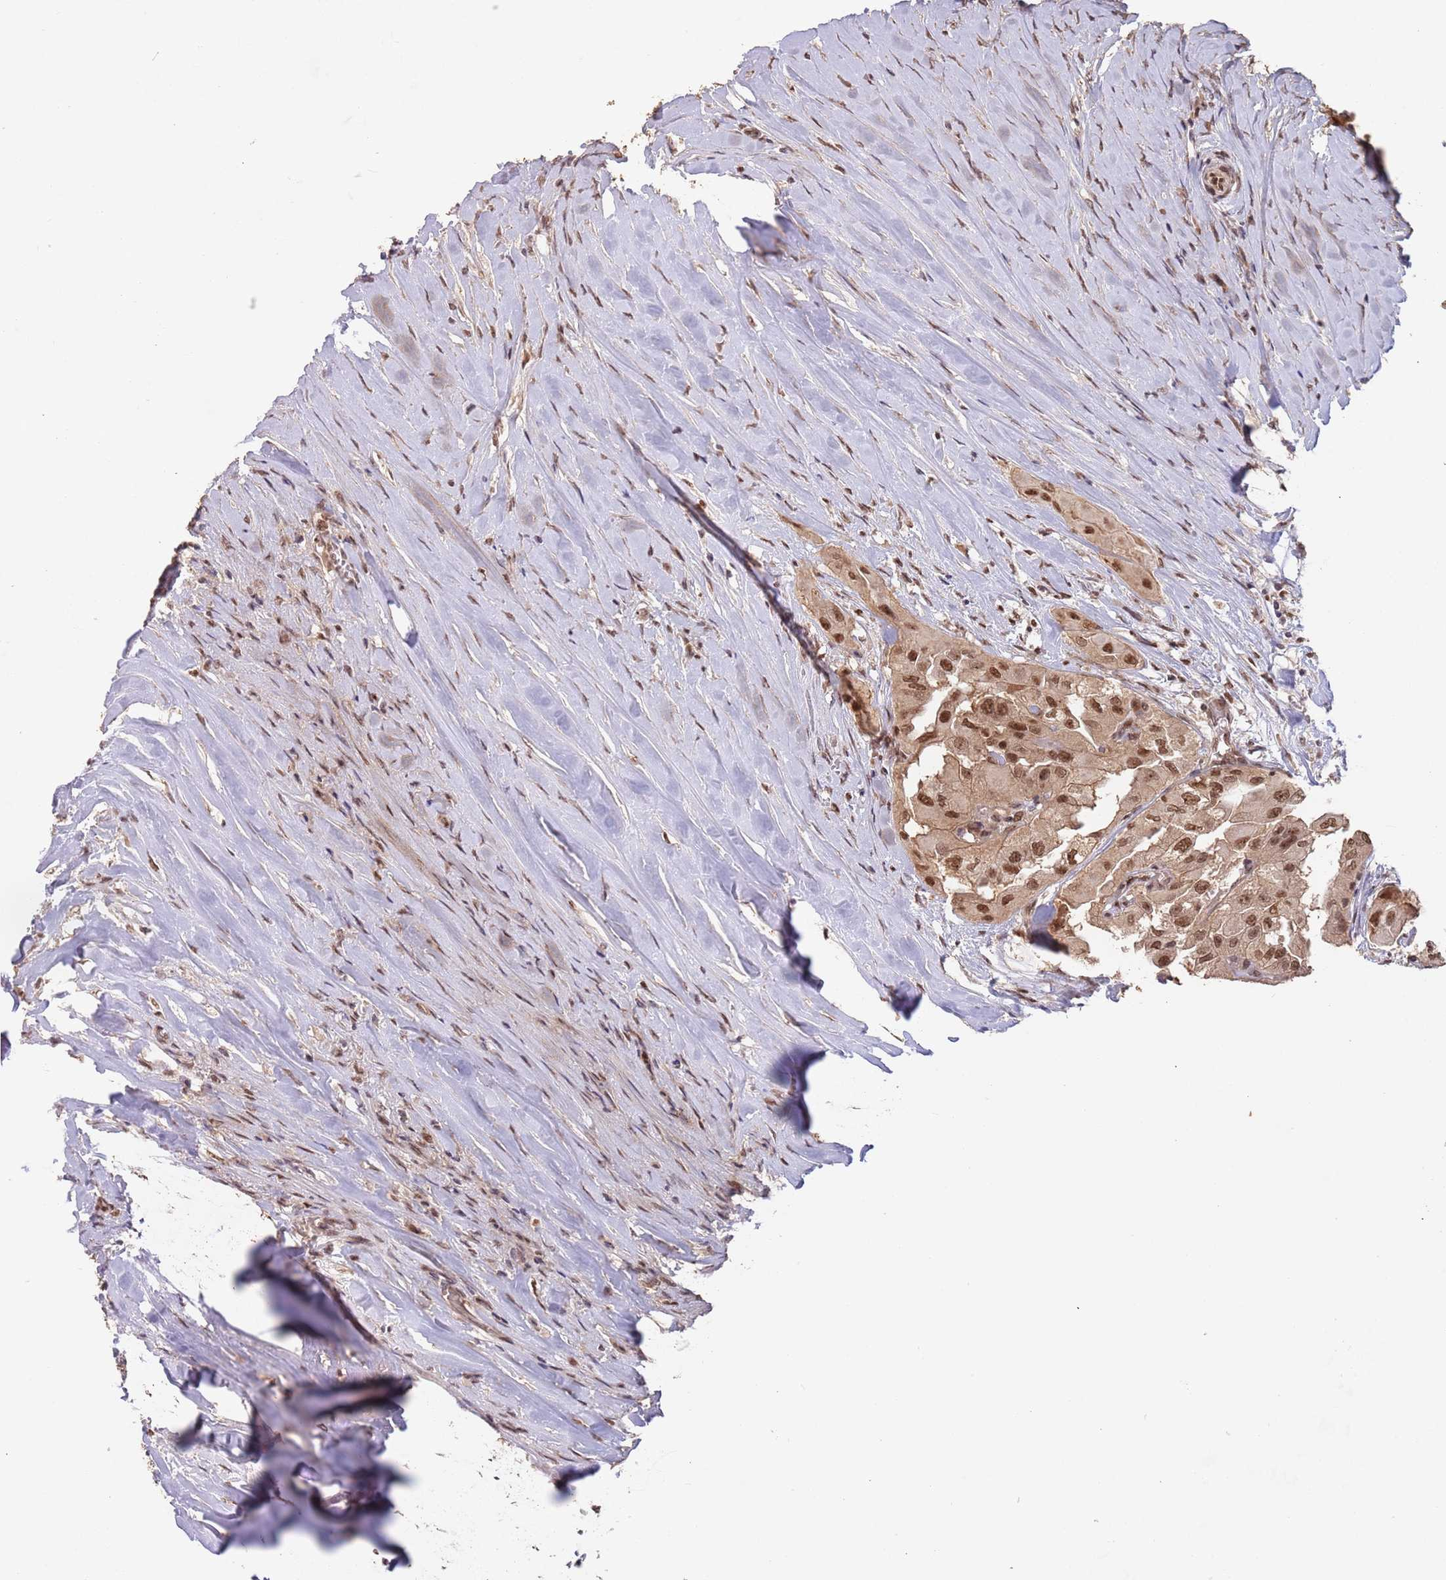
{"staining": {"intensity": "moderate", "quantity": ">75%", "location": "cytoplasmic/membranous,nuclear"}, "tissue": "thyroid cancer", "cell_type": "Tumor cells", "image_type": "cancer", "snomed": [{"axis": "morphology", "description": "Papillary adenocarcinoma, NOS"}, {"axis": "topography", "description": "Thyroid gland"}], "caption": "About >75% of tumor cells in thyroid papillary adenocarcinoma demonstrate moderate cytoplasmic/membranous and nuclear protein positivity as visualized by brown immunohistochemical staining.", "gene": "RFXANK", "patient": {"sex": "female", "age": 59}}